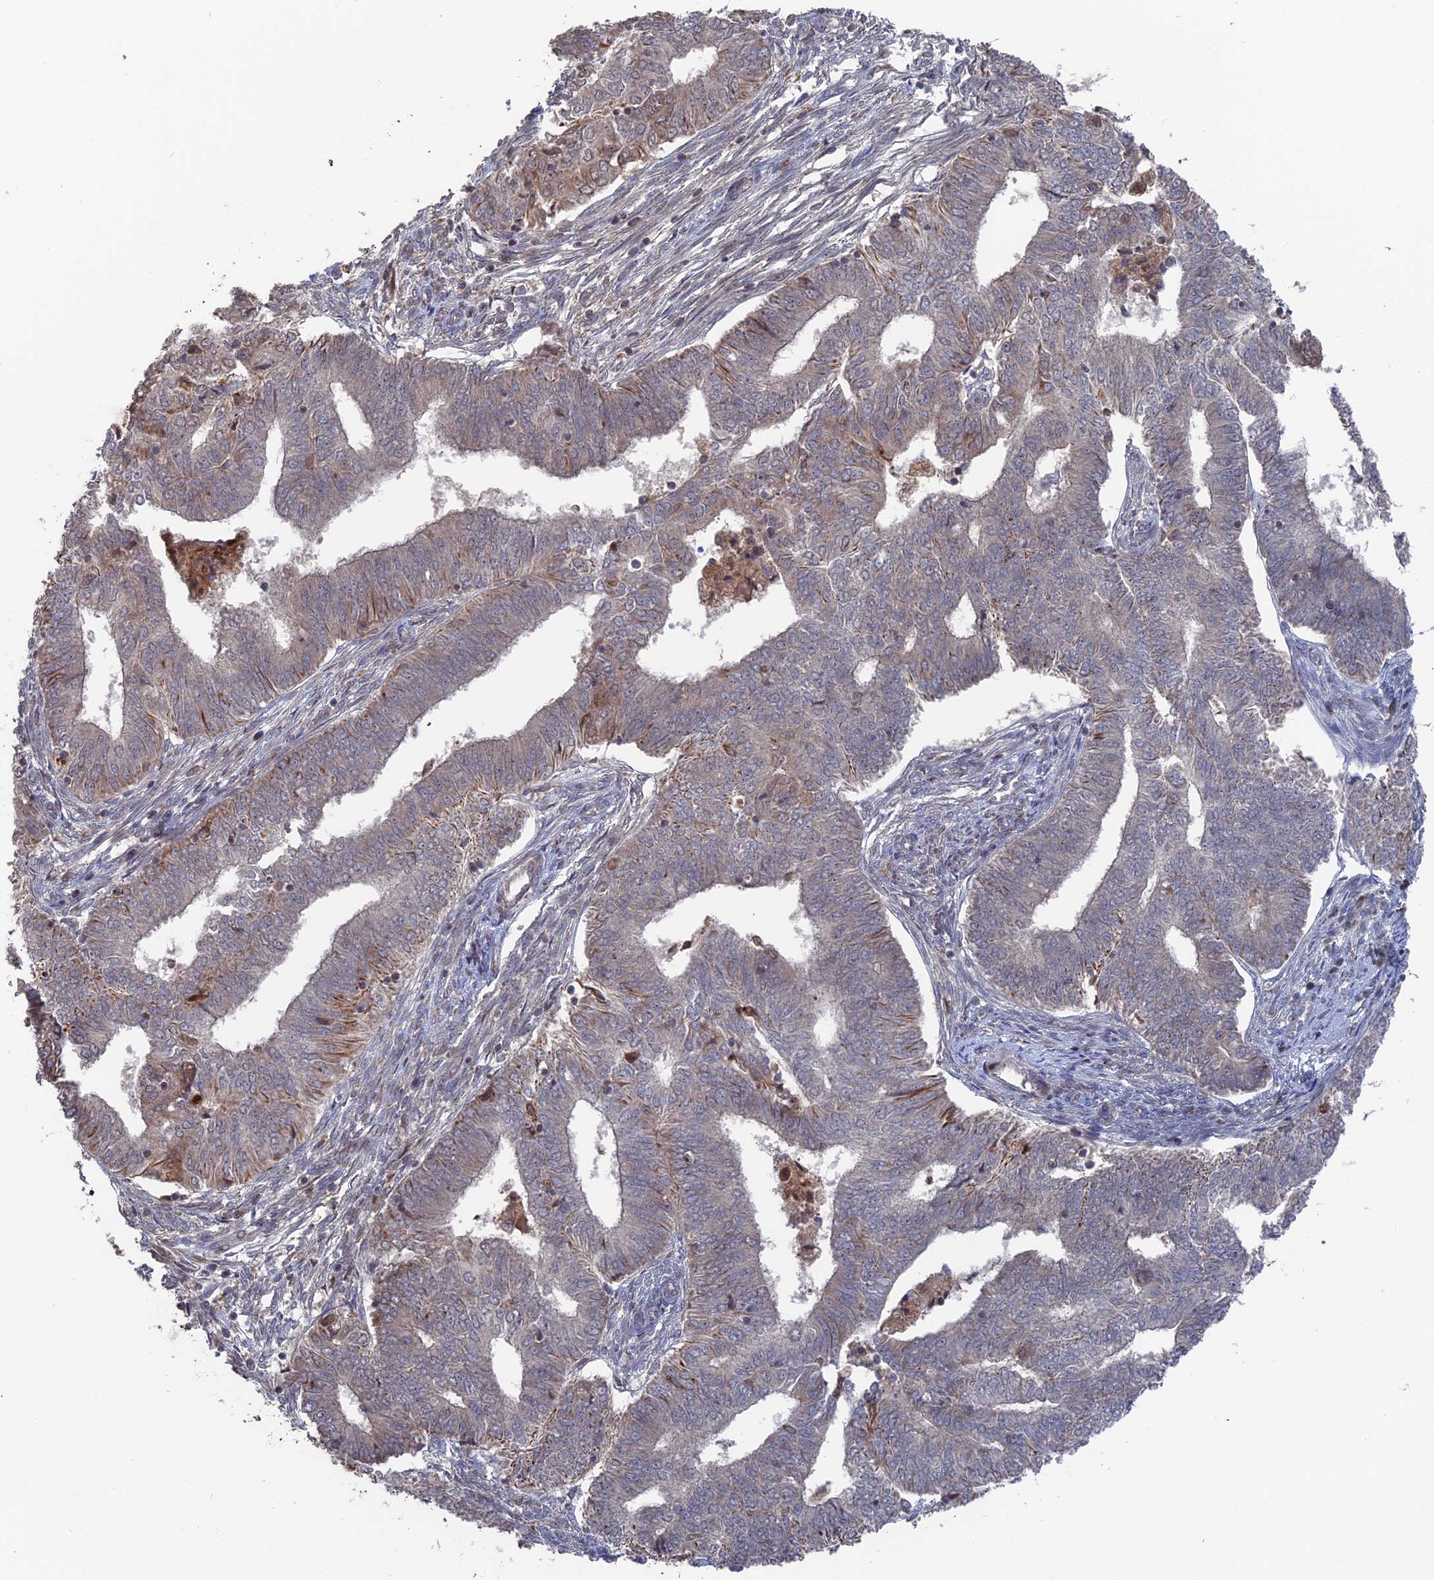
{"staining": {"intensity": "moderate", "quantity": "<25%", "location": "cytoplasmic/membranous"}, "tissue": "endometrial cancer", "cell_type": "Tumor cells", "image_type": "cancer", "snomed": [{"axis": "morphology", "description": "Adenocarcinoma, NOS"}, {"axis": "topography", "description": "Endometrium"}], "caption": "DAB (3,3'-diaminobenzidine) immunohistochemical staining of human endometrial cancer demonstrates moderate cytoplasmic/membranous protein expression in about <25% of tumor cells.", "gene": "PLA2G15", "patient": {"sex": "female", "age": 62}}